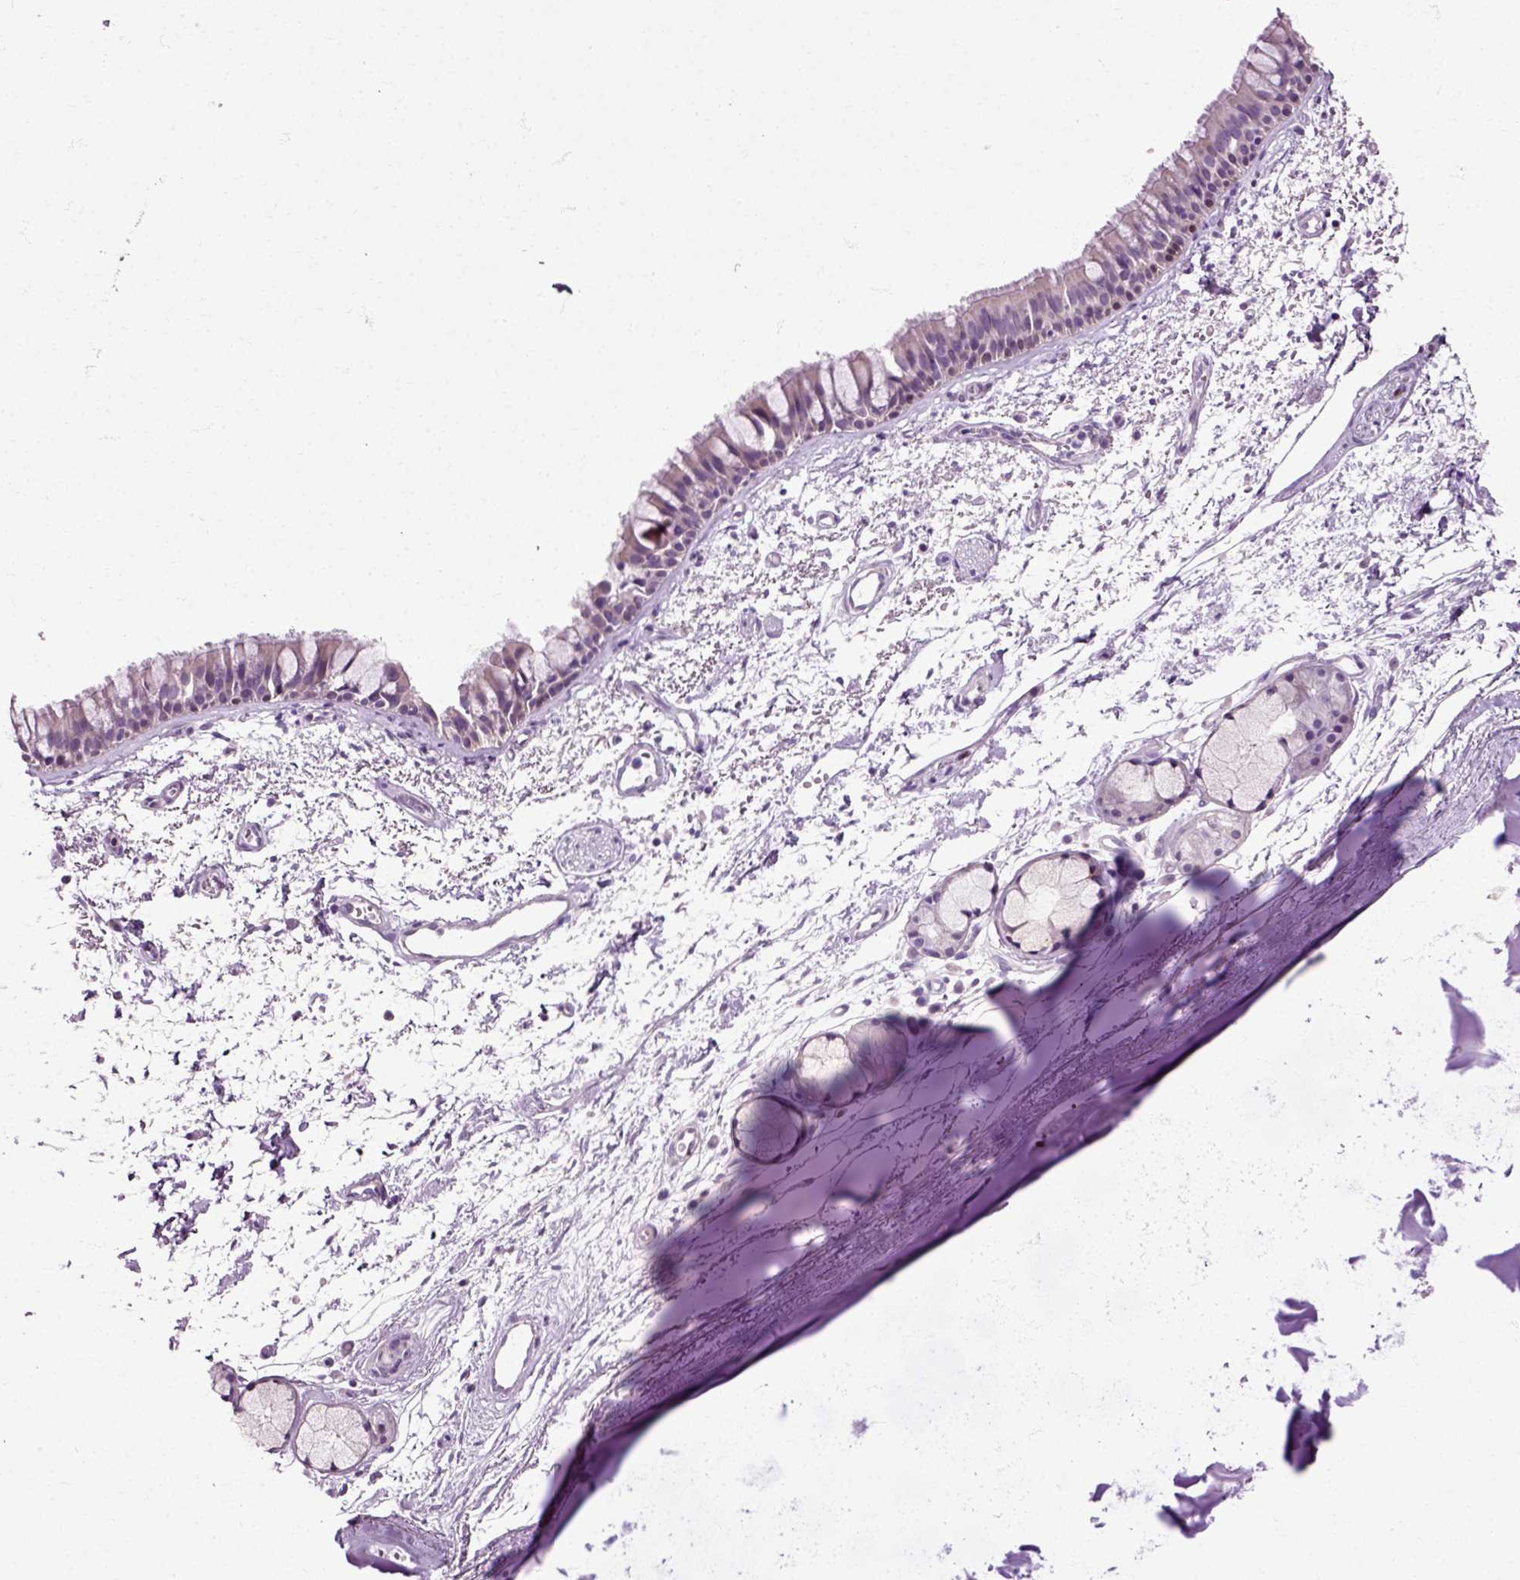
{"staining": {"intensity": "weak", "quantity": "<25%", "location": "cytoplasmic/membranous"}, "tissue": "bronchus", "cell_type": "Respiratory epithelial cells", "image_type": "normal", "snomed": [{"axis": "morphology", "description": "Normal tissue, NOS"}, {"axis": "topography", "description": "Cartilage tissue"}, {"axis": "topography", "description": "Bronchus"}], "caption": "DAB (3,3'-diaminobenzidine) immunohistochemical staining of normal bronchus exhibits no significant expression in respiratory epithelial cells. (DAB (3,3'-diaminobenzidine) immunohistochemistry, high magnification).", "gene": "HSPA2", "patient": {"sex": "male", "age": 66}}